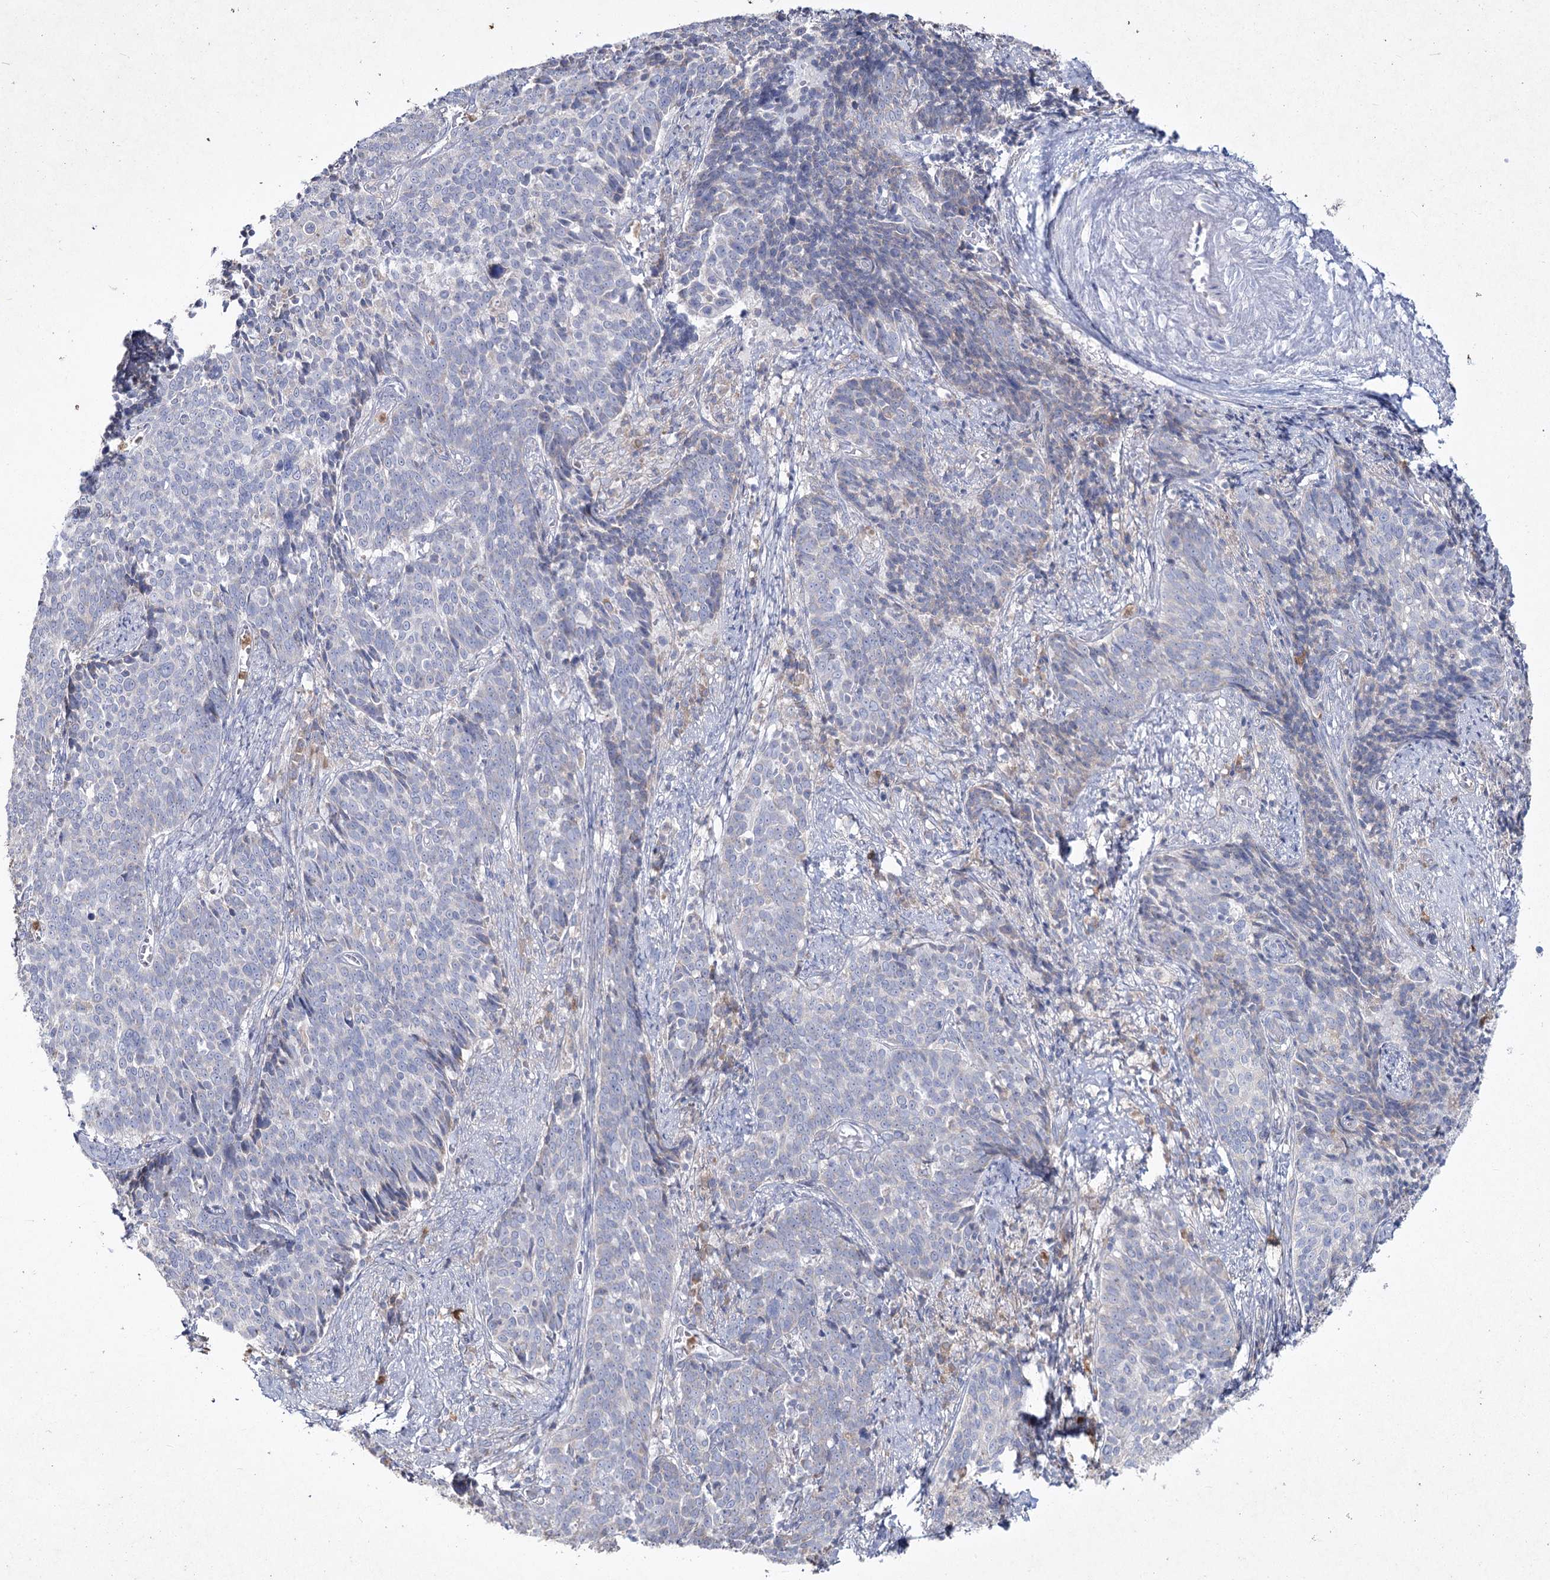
{"staining": {"intensity": "negative", "quantity": "none", "location": "none"}, "tissue": "cervical cancer", "cell_type": "Tumor cells", "image_type": "cancer", "snomed": [{"axis": "morphology", "description": "Squamous cell carcinoma, NOS"}, {"axis": "topography", "description": "Cervix"}], "caption": "Histopathology image shows no protein positivity in tumor cells of cervical cancer (squamous cell carcinoma) tissue.", "gene": "NIPAL4", "patient": {"sex": "female", "age": 39}}